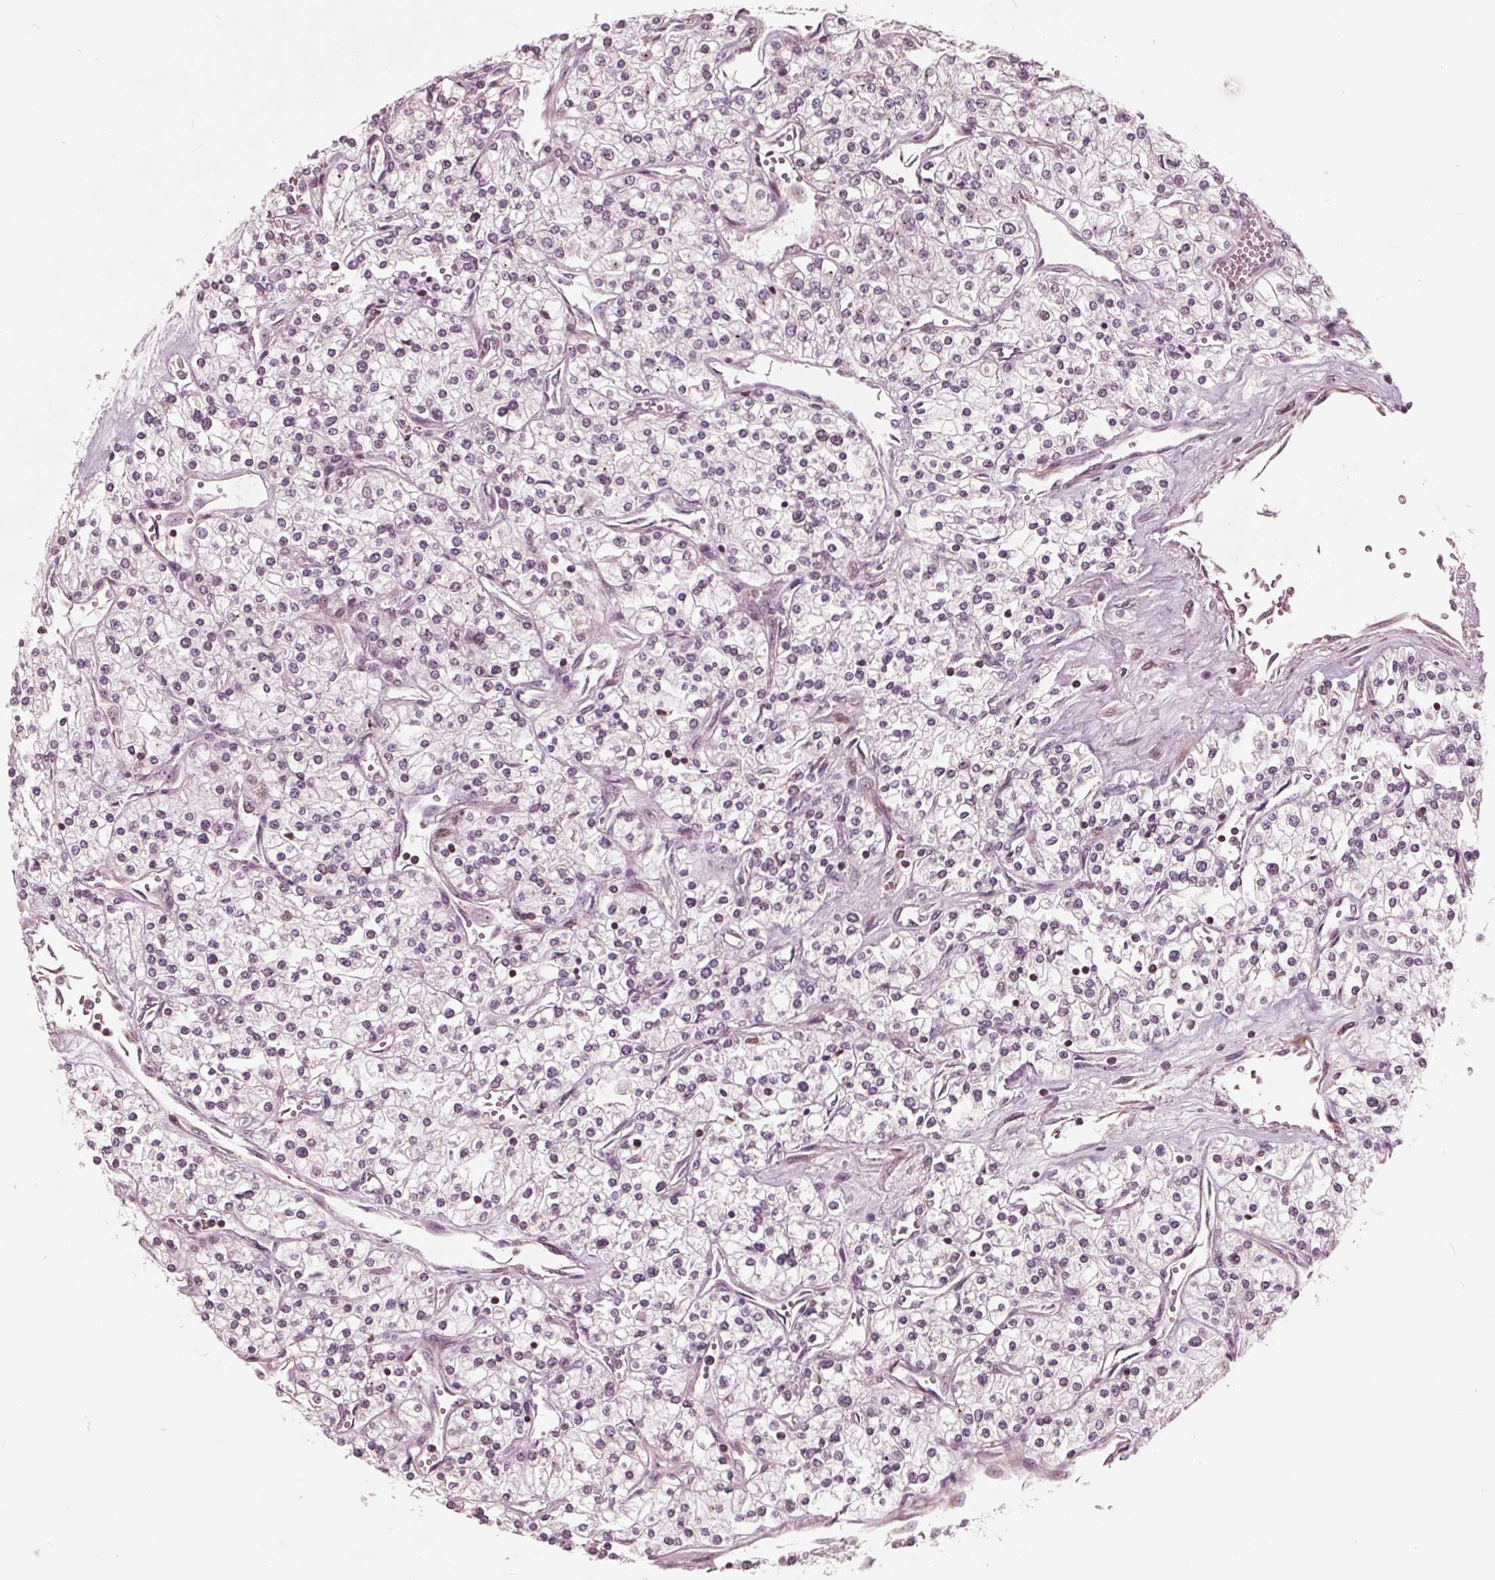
{"staining": {"intensity": "negative", "quantity": "none", "location": "none"}, "tissue": "renal cancer", "cell_type": "Tumor cells", "image_type": "cancer", "snomed": [{"axis": "morphology", "description": "Adenocarcinoma, NOS"}, {"axis": "topography", "description": "Kidney"}], "caption": "Protein analysis of adenocarcinoma (renal) reveals no significant staining in tumor cells. (DAB immunohistochemistry visualized using brightfield microscopy, high magnification).", "gene": "NUP210", "patient": {"sex": "male", "age": 80}}